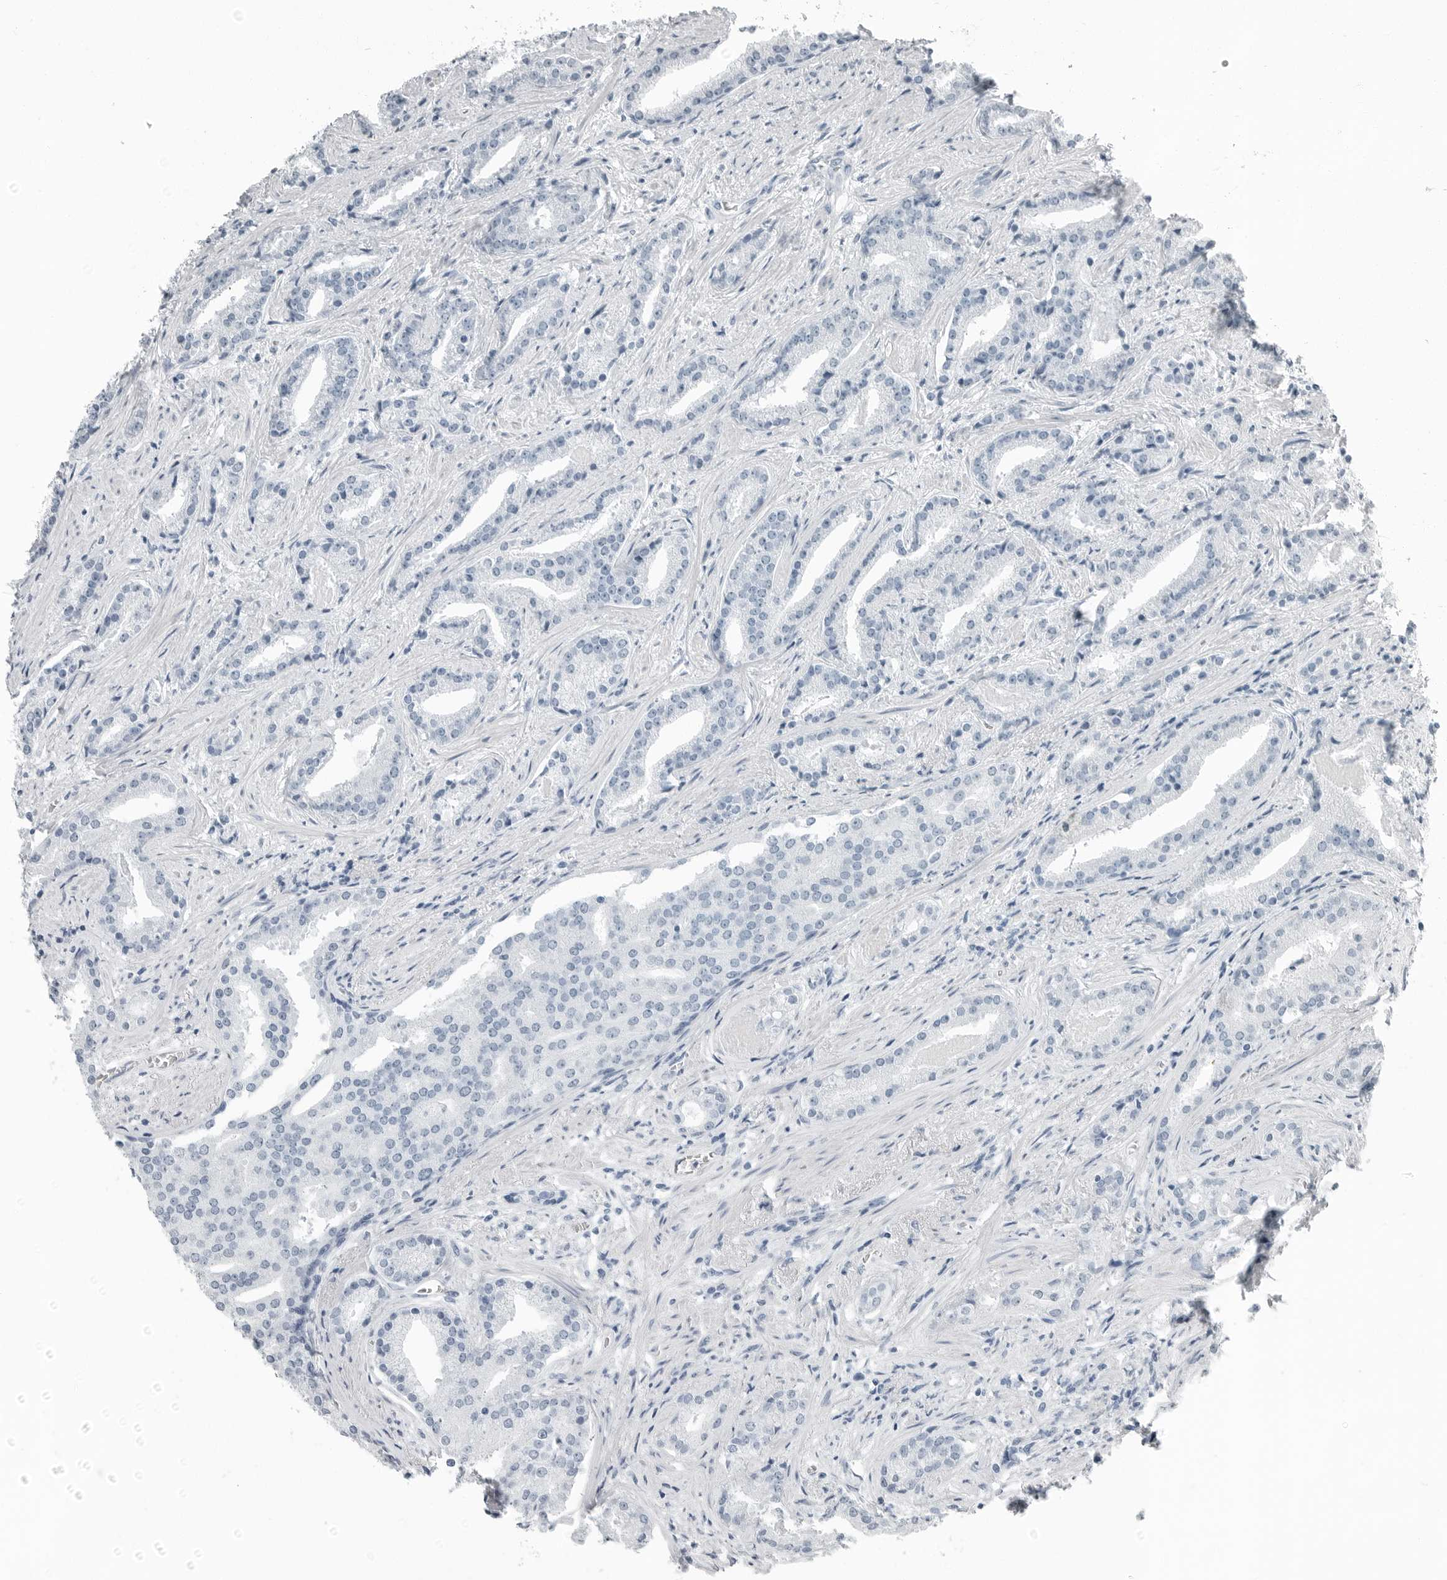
{"staining": {"intensity": "negative", "quantity": "none", "location": "none"}, "tissue": "prostate cancer", "cell_type": "Tumor cells", "image_type": "cancer", "snomed": [{"axis": "morphology", "description": "Adenocarcinoma, Low grade"}, {"axis": "topography", "description": "Prostate"}], "caption": "DAB (3,3'-diaminobenzidine) immunohistochemical staining of human prostate cancer demonstrates no significant expression in tumor cells.", "gene": "FABP6", "patient": {"sex": "male", "age": 67}}